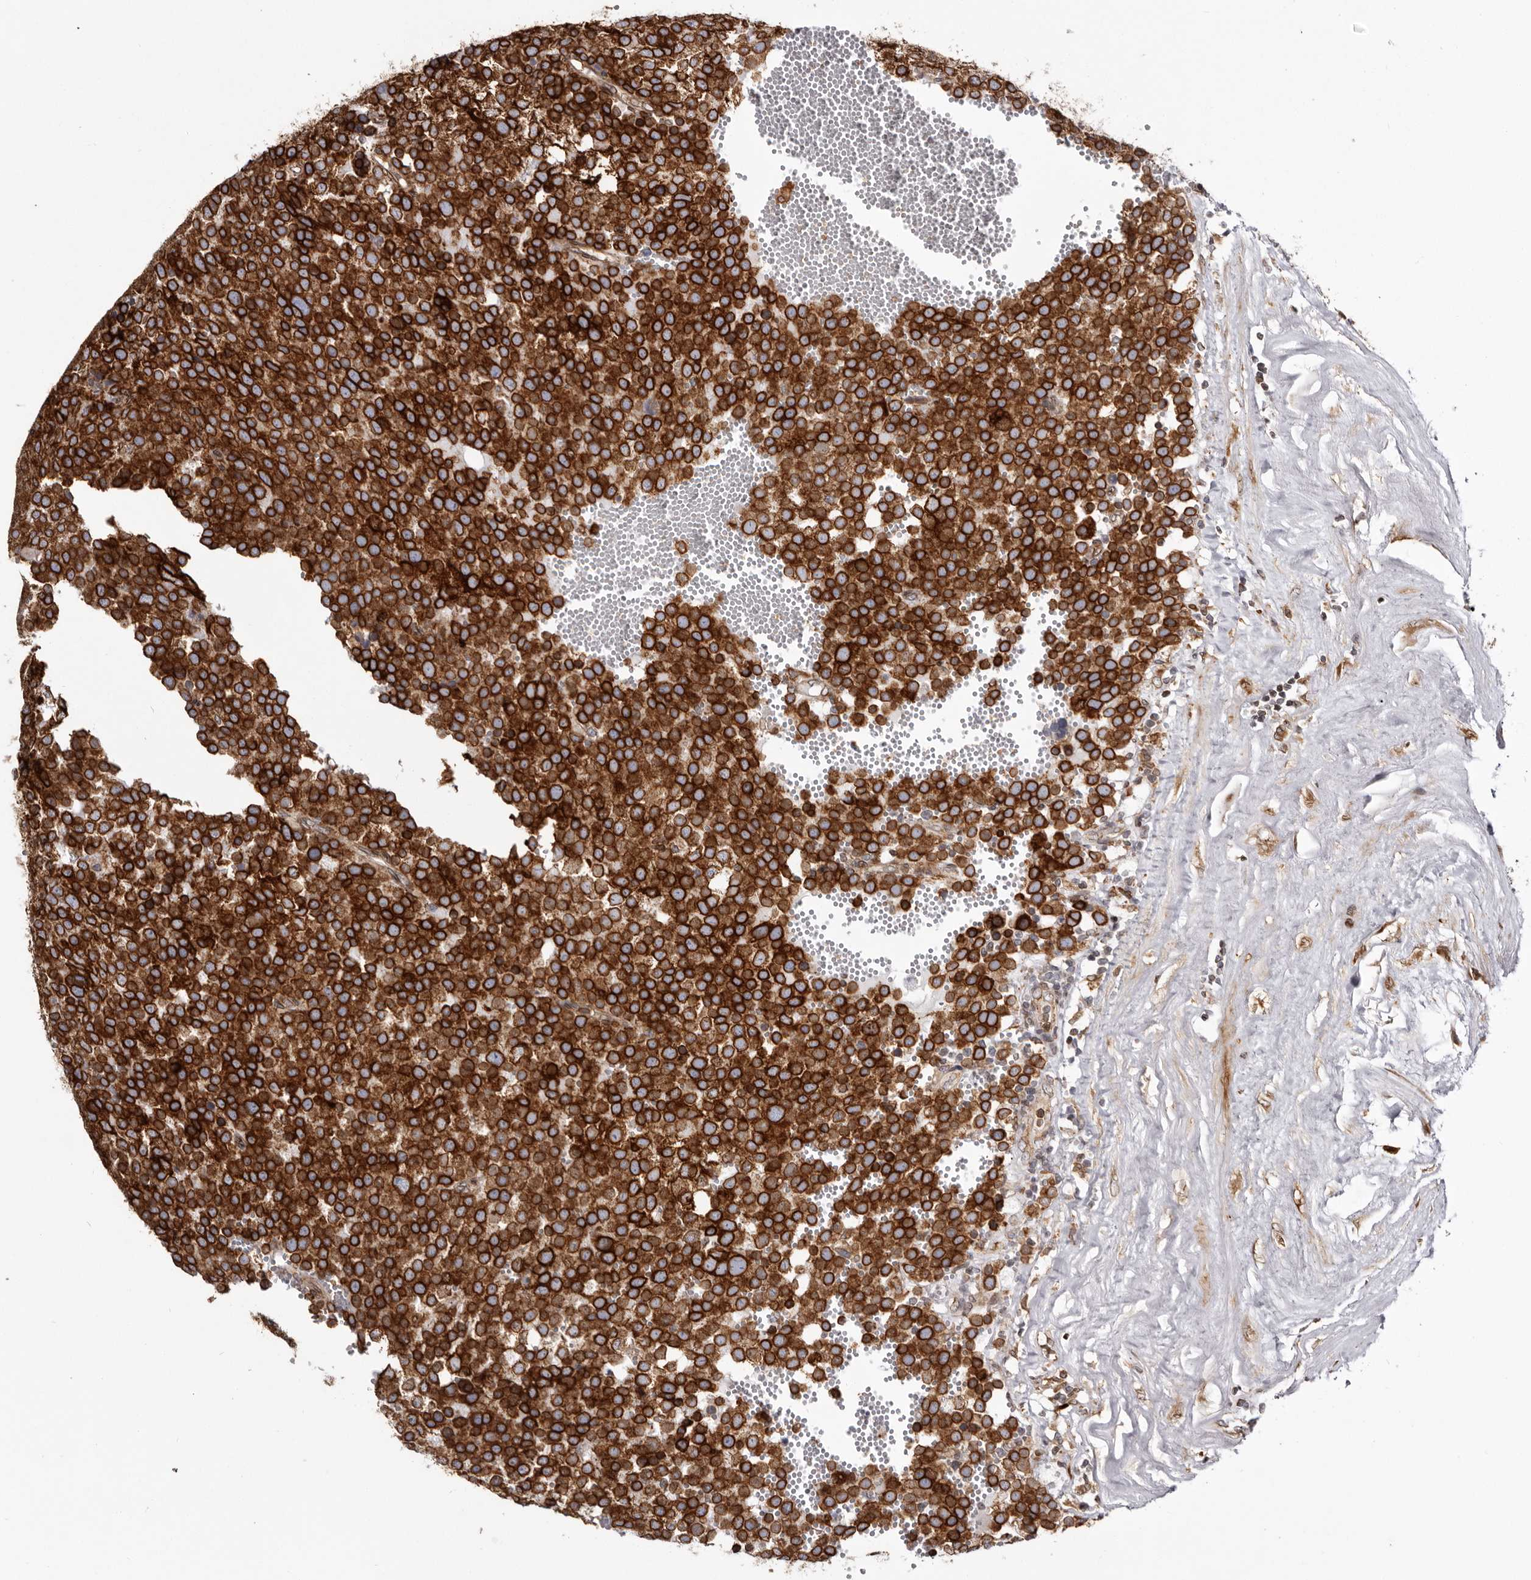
{"staining": {"intensity": "strong", "quantity": ">75%", "location": "cytoplasmic/membranous"}, "tissue": "testis cancer", "cell_type": "Tumor cells", "image_type": "cancer", "snomed": [{"axis": "morphology", "description": "Seminoma, NOS"}, {"axis": "topography", "description": "Testis"}], "caption": "IHC histopathology image of neoplastic tissue: testis cancer (seminoma) stained using immunohistochemistry (IHC) reveals high levels of strong protein expression localized specifically in the cytoplasmic/membranous of tumor cells, appearing as a cytoplasmic/membranous brown color.", "gene": "C4orf3", "patient": {"sex": "male", "age": 71}}